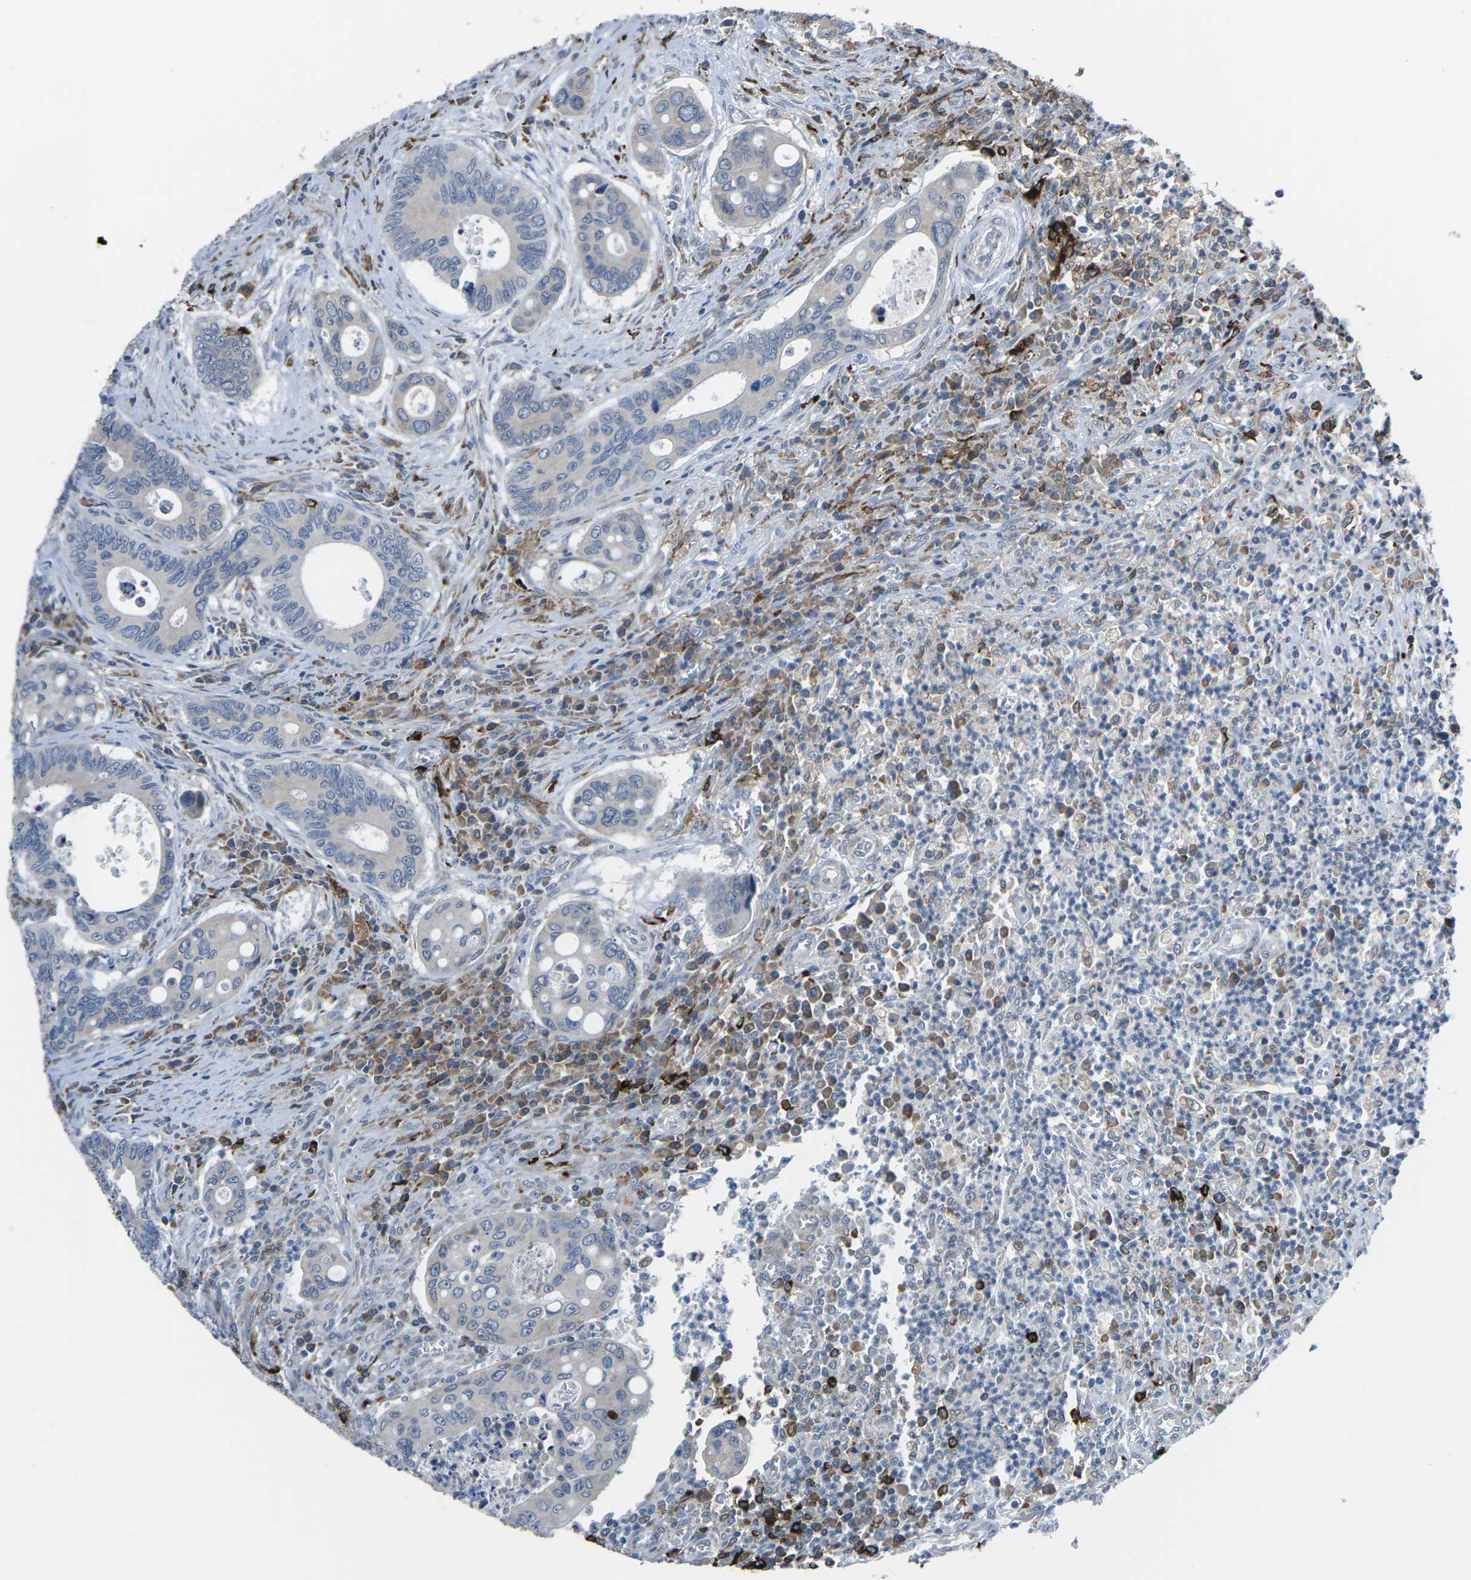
{"staining": {"intensity": "negative", "quantity": "none", "location": "none"}, "tissue": "colorectal cancer", "cell_type": "Tumor cells", "image_type": "cancer", "snomed": [{"axis": "morphology", "description": "Inflammation, NOS"}, {"axis": "morphology", "description": "Adenocarcinoma, NOS"}, {"axis": "topography", "description": "Colon"}], "caption": "The image shows no staining of tumor cells in colorectal adenocarcinoma.", "gene": "PTPN1", "patient": {"sex": "male", "age": 72}}